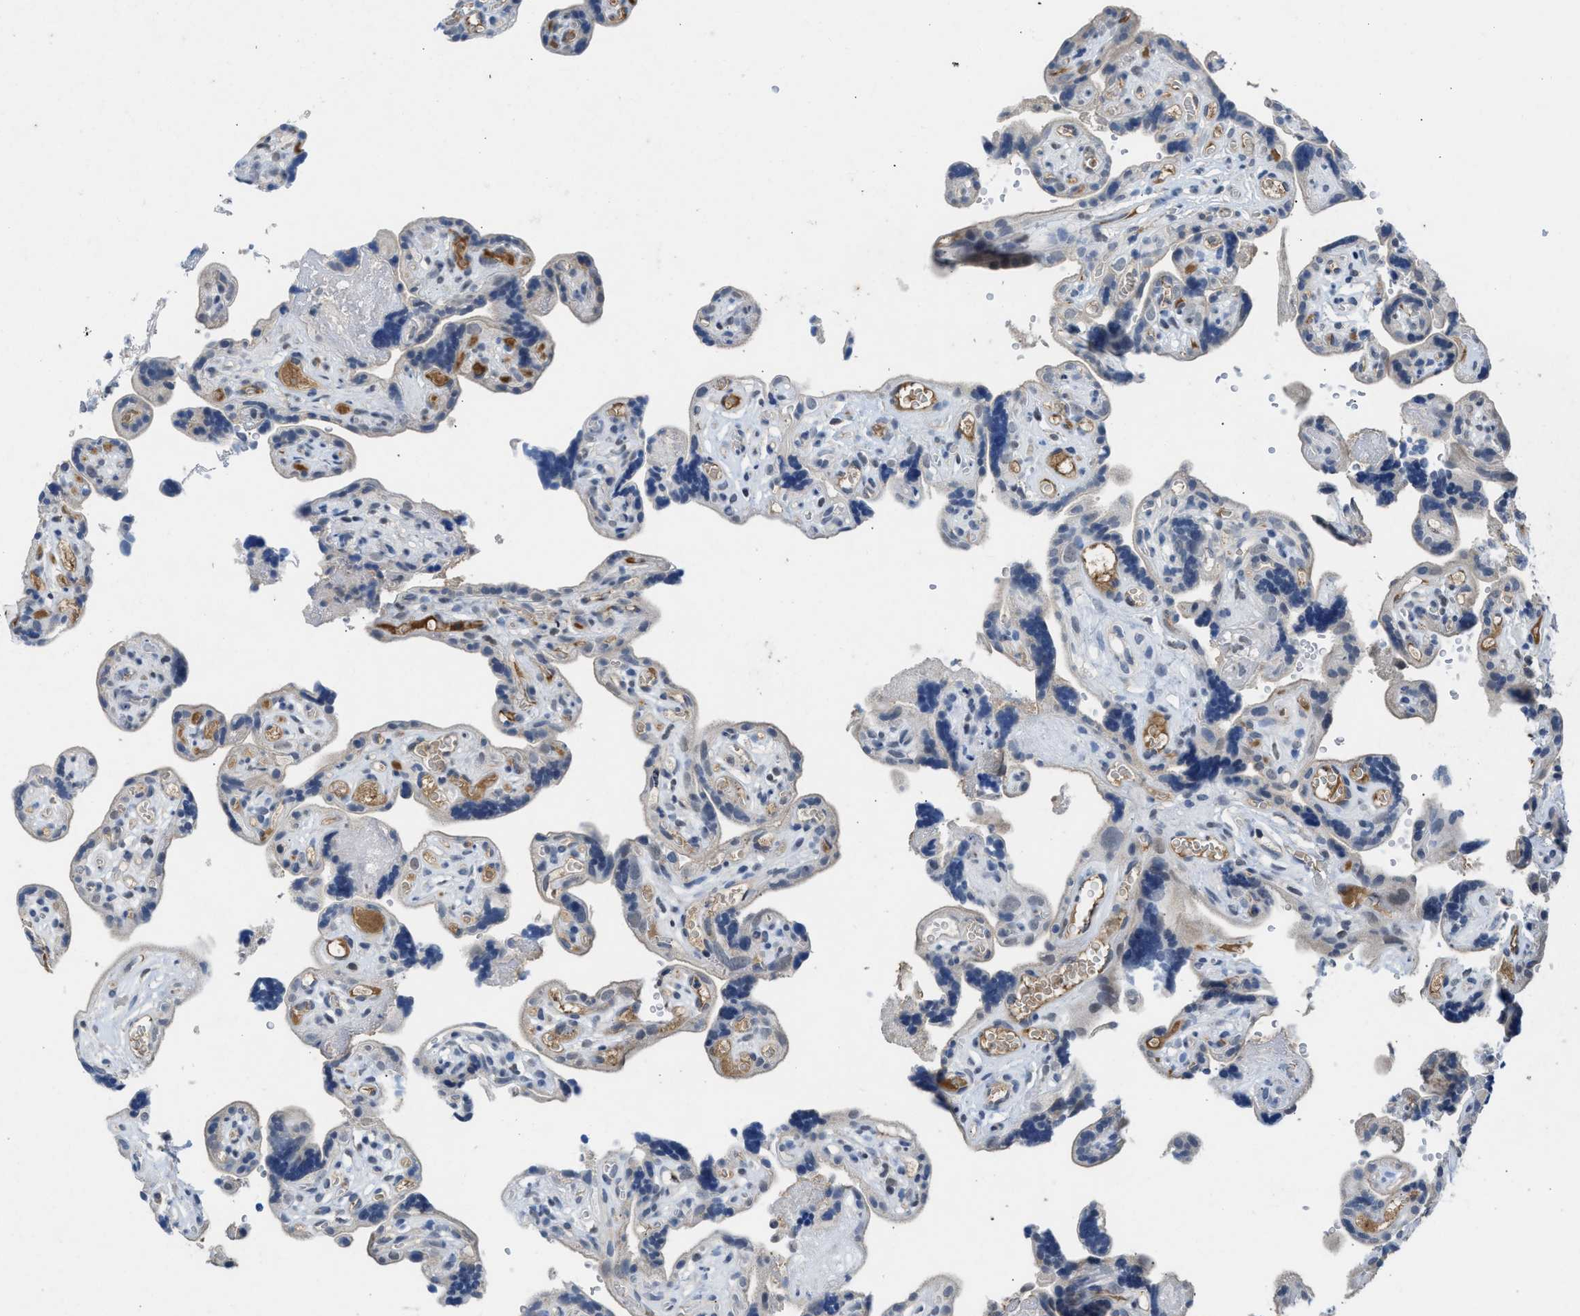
{"staining": {"intensity": "moderate", "quantity": ">75%", "location": "nuclear"}, "tissue": "placenta", "cell_type": "Decidual cells", "image_type": "normal", "snomed": [{"axis": "morphology", "description": "Normal tissue, NOS"}, {"axis": "topography", "description": "Placenta"}], "caption": "Benign placenta shows moderate nuclear staining in about >75% of decidual cells, visualized by immunohistochemistry. The protein of interest is stained brown, and the nuclei are stained in blue (DAB (3,3'-diaminobenzidine) IHC with brightfield microscopy, high magnification).", "gene": "TERF2IP", "patient": {"sex": "female", "age": 30}}